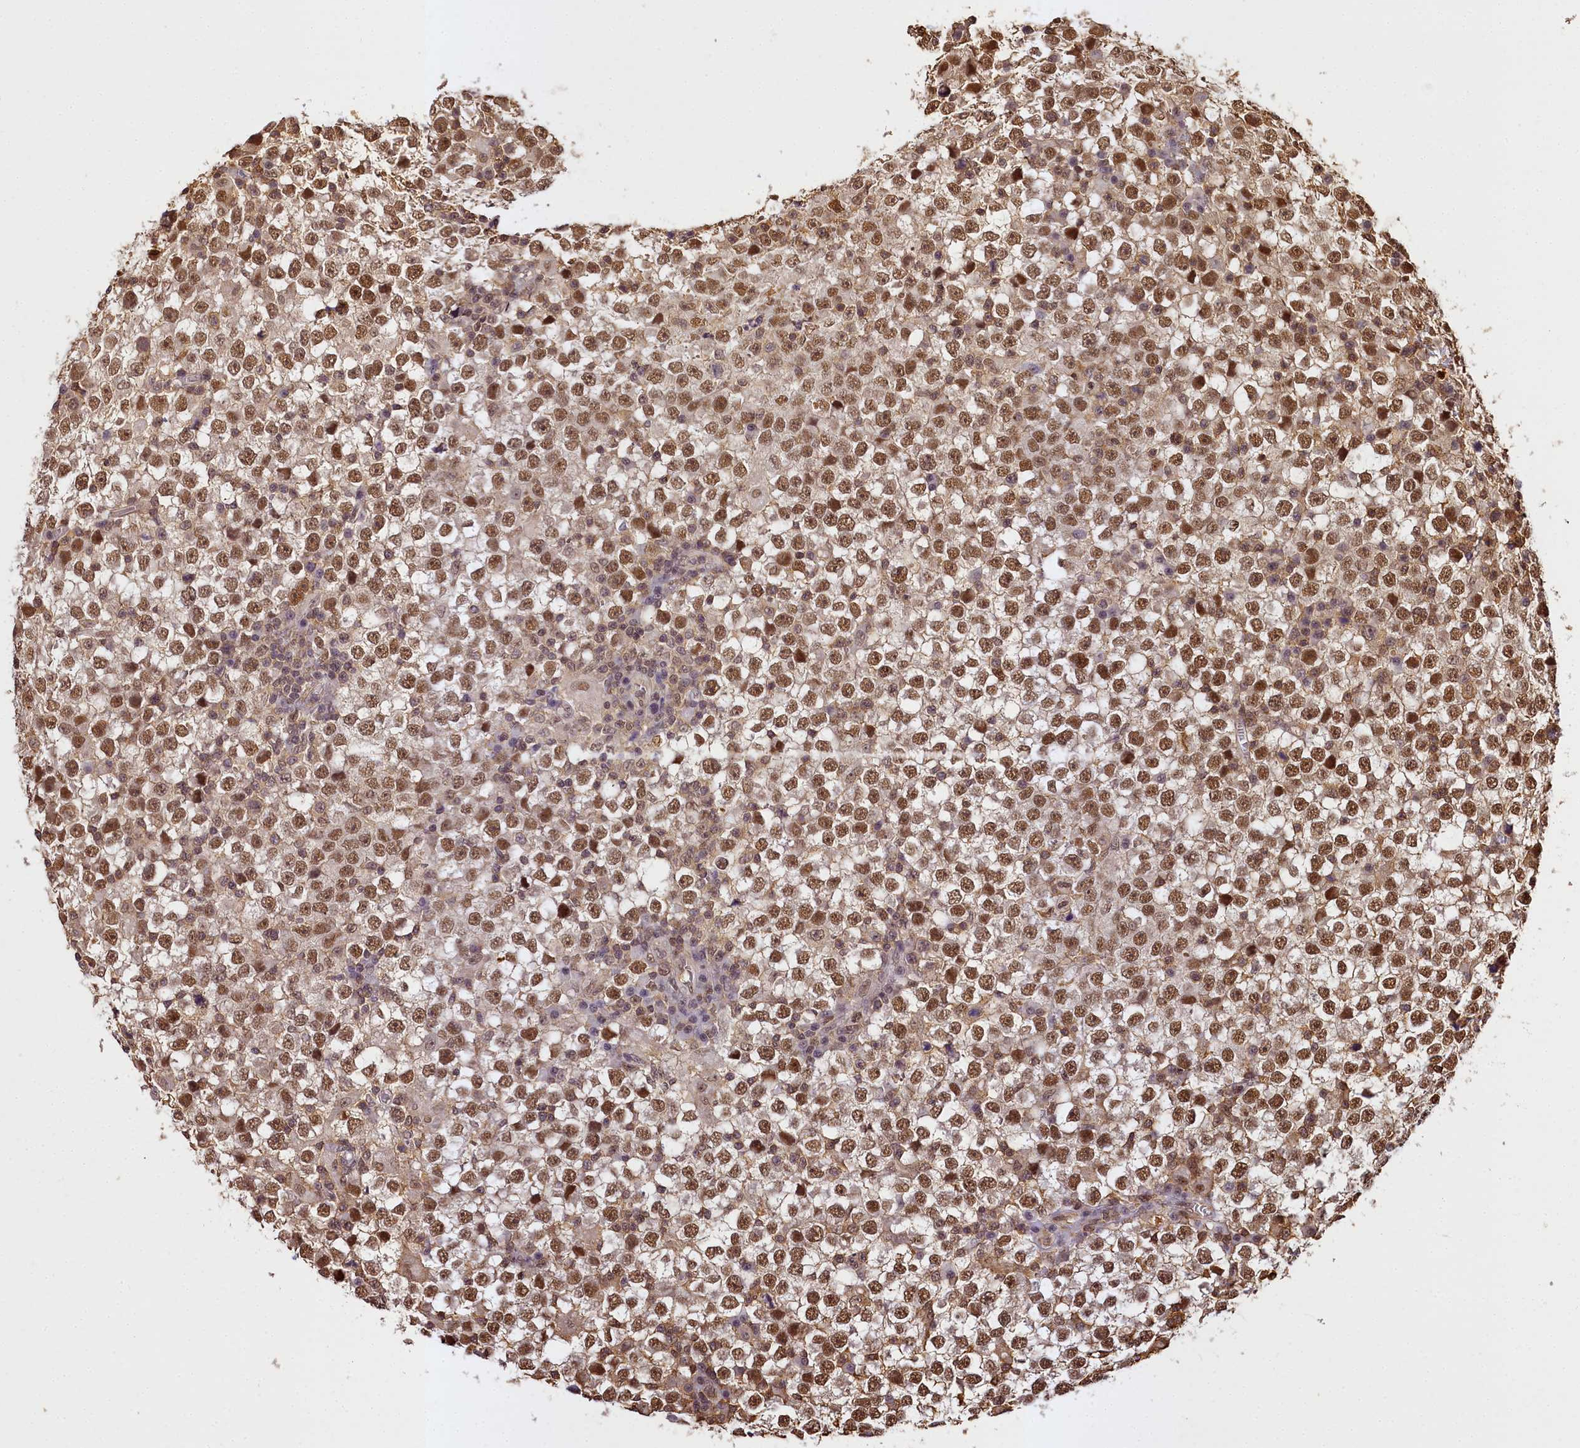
{"staining": {"intensity": "moderate", "quantity": ">75%", "location": "nuclear"}, "tissue": "testis cancer", "cell_type": "Tumor cells", "image_type": "cancer", "snomed": [{"axis": "morphology", "description": "Seminoma, NOS"}, {"axis": "topography", "description": "Testis"}], "caption": "Tumor cells exhibit moderate nuclear staining in approximately >75% of cells in seminoma (testis).", "gene": "PPP4C", "patient": {"sex": "male", "age": 65}}